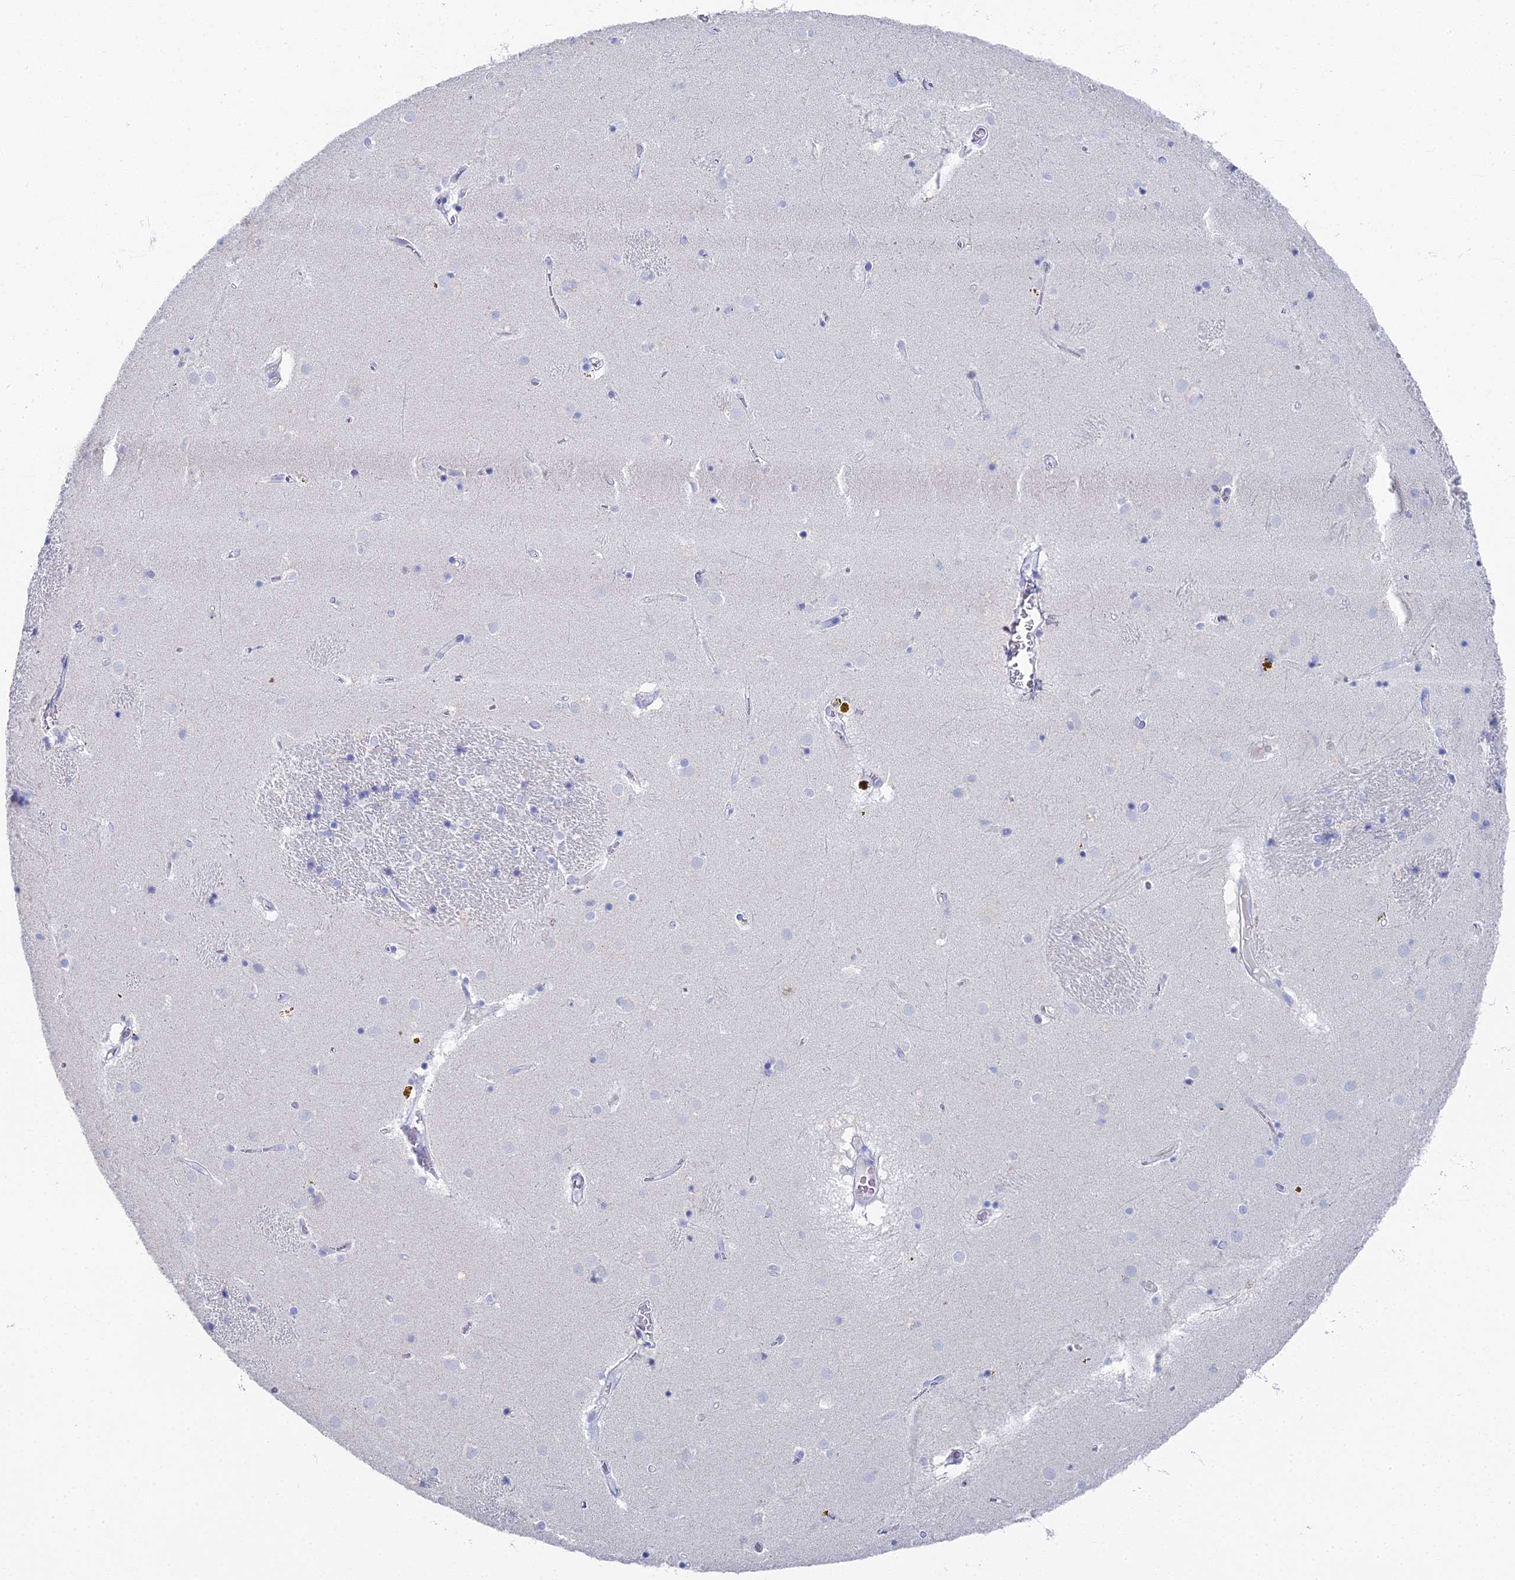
{"staining": {"intensity": "negative", "quantity": "none", "location": "none"}, "tissue": "caudate", "cell_type": "Glial cells", "image_type": "normal", "snomed": [{"axis": "morphology", "description": "Normal tissue, NOS"}, {"axis": "topography", "description": "Lateral ventricle wall"}], "caption": "DAB immunohistochemical staining of unremarkable caudate demonstrates no significant expression in glial cells. (DAB (3,3'-diaminobenzidine) immunohistochemistry (IHC) with hematoxylin counter stain).", "gene": "ALPP", "patient": {"sex": "male", "age": 70}}